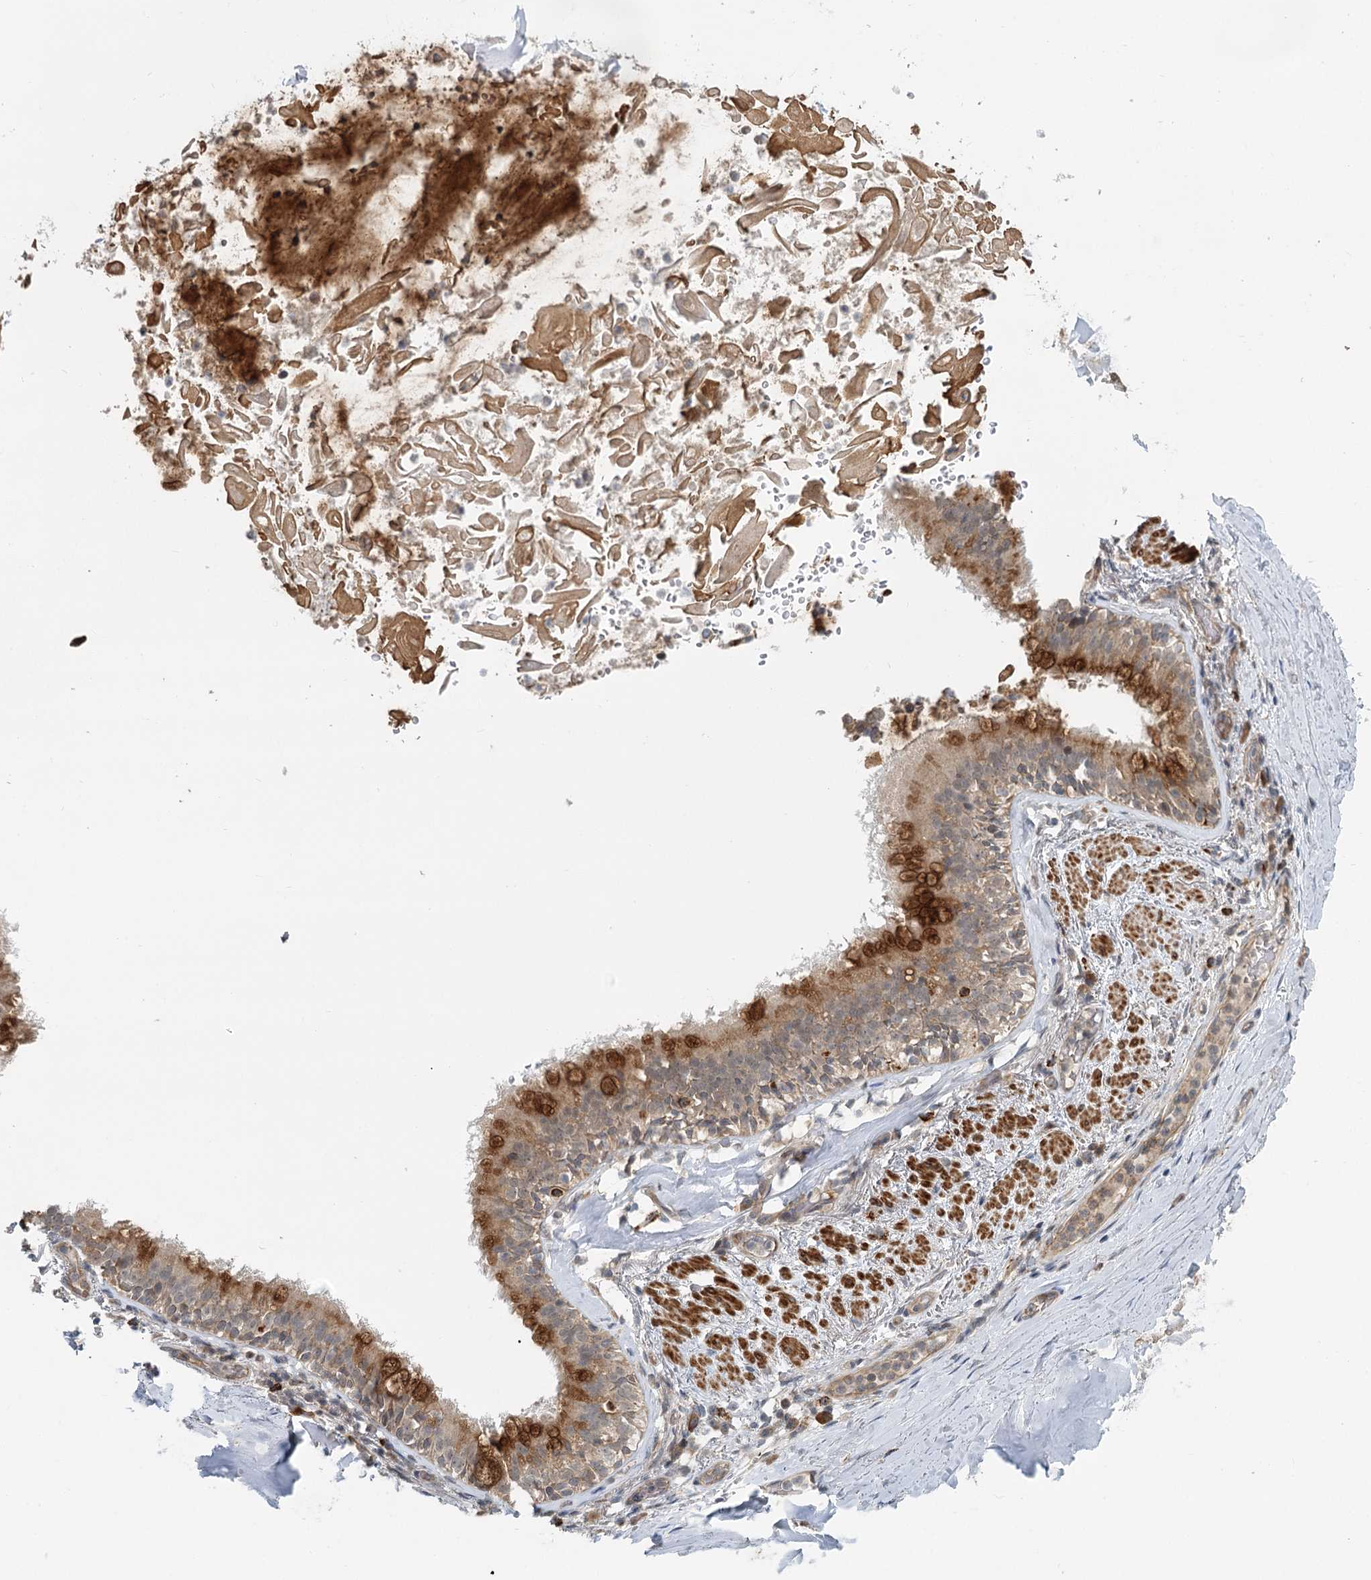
{"staining": {"intensity": "negative", "quantity": "none", "location": "none"}, "tissue": "adipose tissue", "cell_type": "Adipocytes", "image_type": "normal", "snomed": [{"axis": "morphology", "description": "Normal tissue, NOS"}, {"axis": "topography", "description": "Lymph node"}, {"axis": "topography", "description": "Cartilage tissue"}, {"axis": "topography", "description": "Bronchus"}], "caption": "The photomicrograph reveals no staining of adipocytes in normal adipose tissue. The staining is performed using DAB brown chromogen with nuclei counter-stained in using hematoxylin.", "gene": "RNF111", "patient": {"sex": "male", "age": 63}}